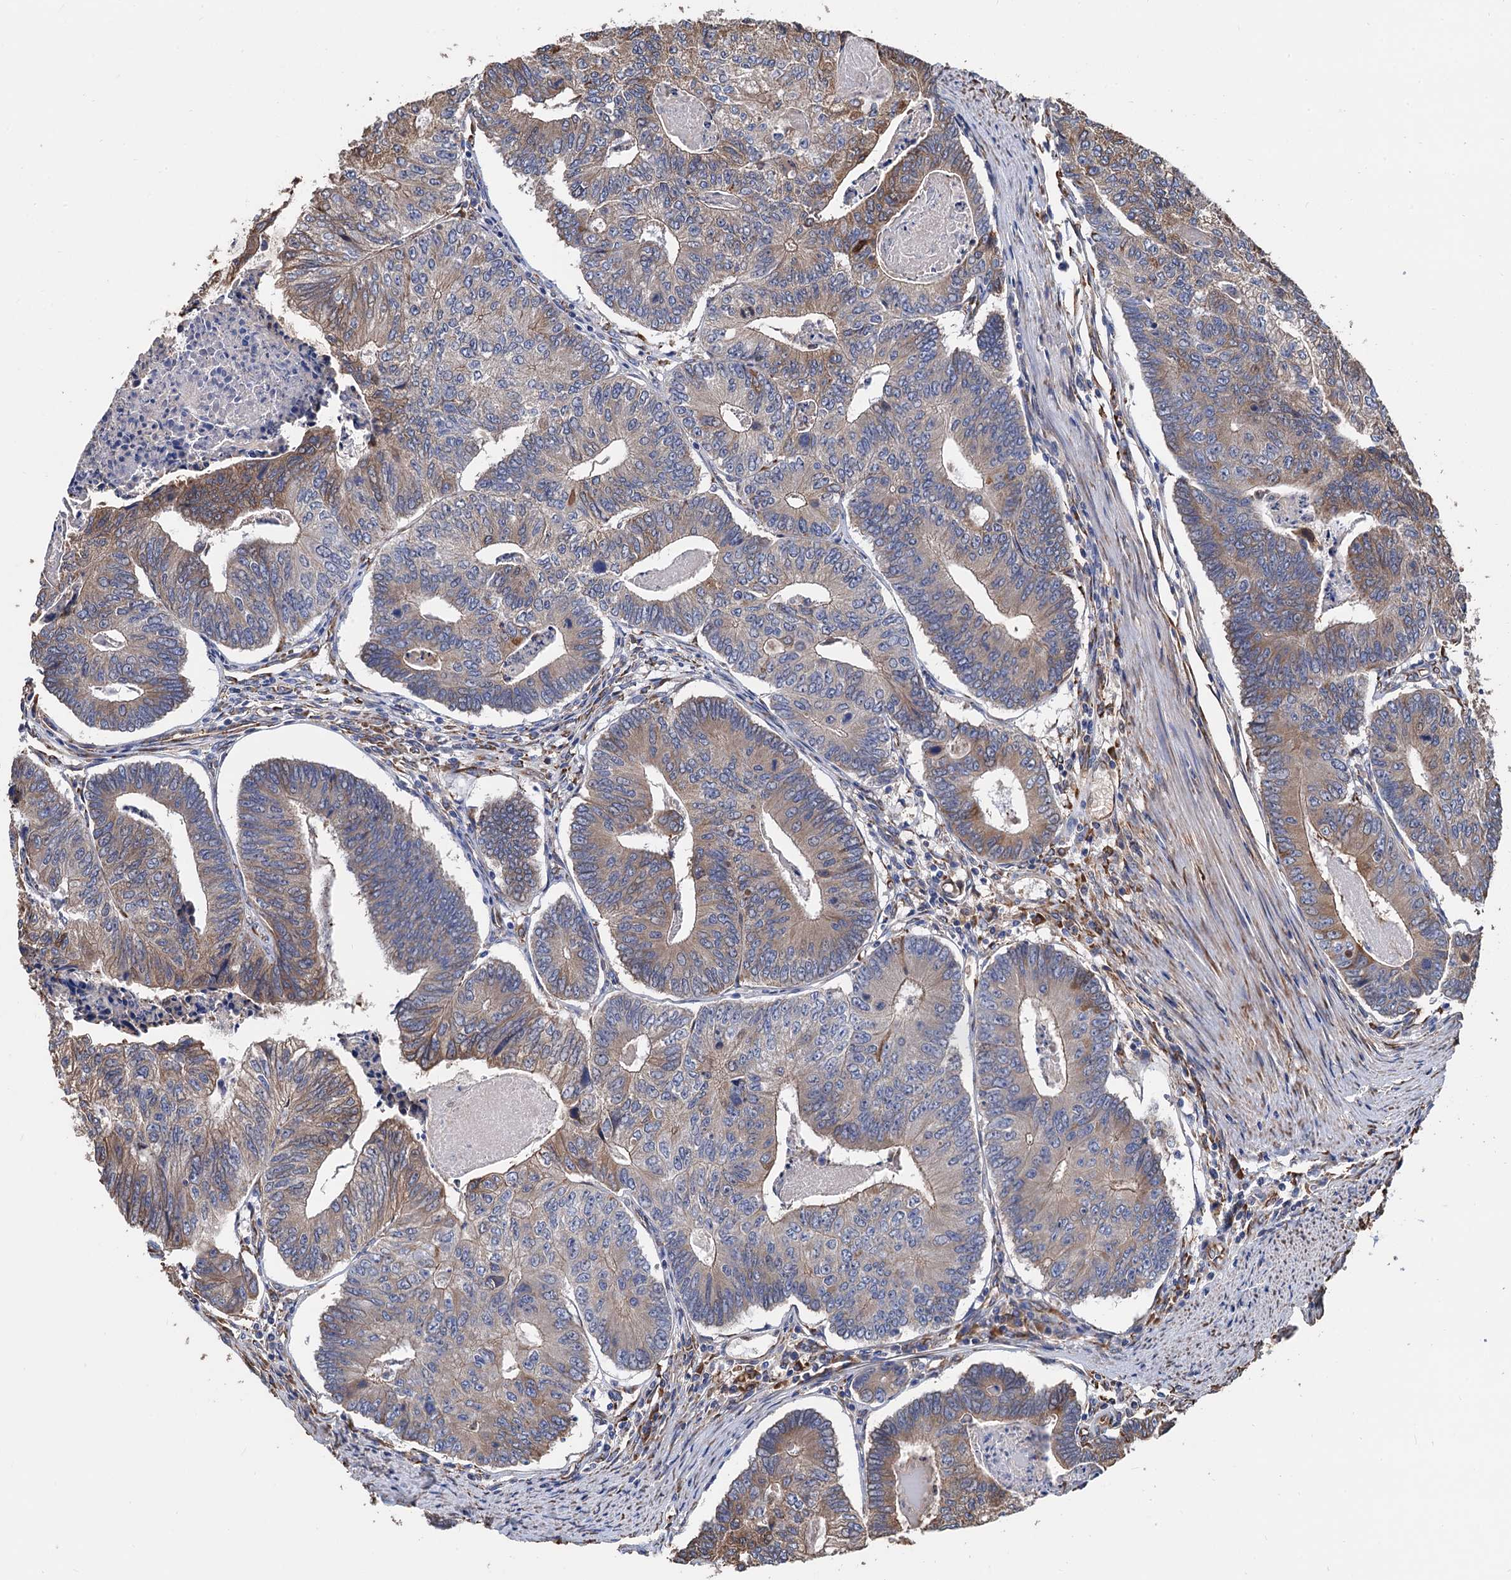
{"staining": {"intensity": "weak", "quantity": "25%-75%", "location": "cytoplasmic/membranous"}, "tissue": "colorectal cancer", "cell_type": "Tumor cells", "image_type": "cancer", "snomed": [{"axis": "morphology", "description": "Adenocarcinoma, NOS"}, {"axis": "topography", "description": "Colon"}], "caption": "Colorectal cancer was stained to show a protein in brown. There is low levels of weak cytoplasmic/membranous staining in approximately 25%-75% of tumor cells. The protein is stained brown, and the nuclei are stained in blue (DAB (3,3'-diaminobenzidine) IHC with brightfield microscopy, high magnification).", "gene": "CNNM1", "patient": {"sex": "female", "age": 67}}